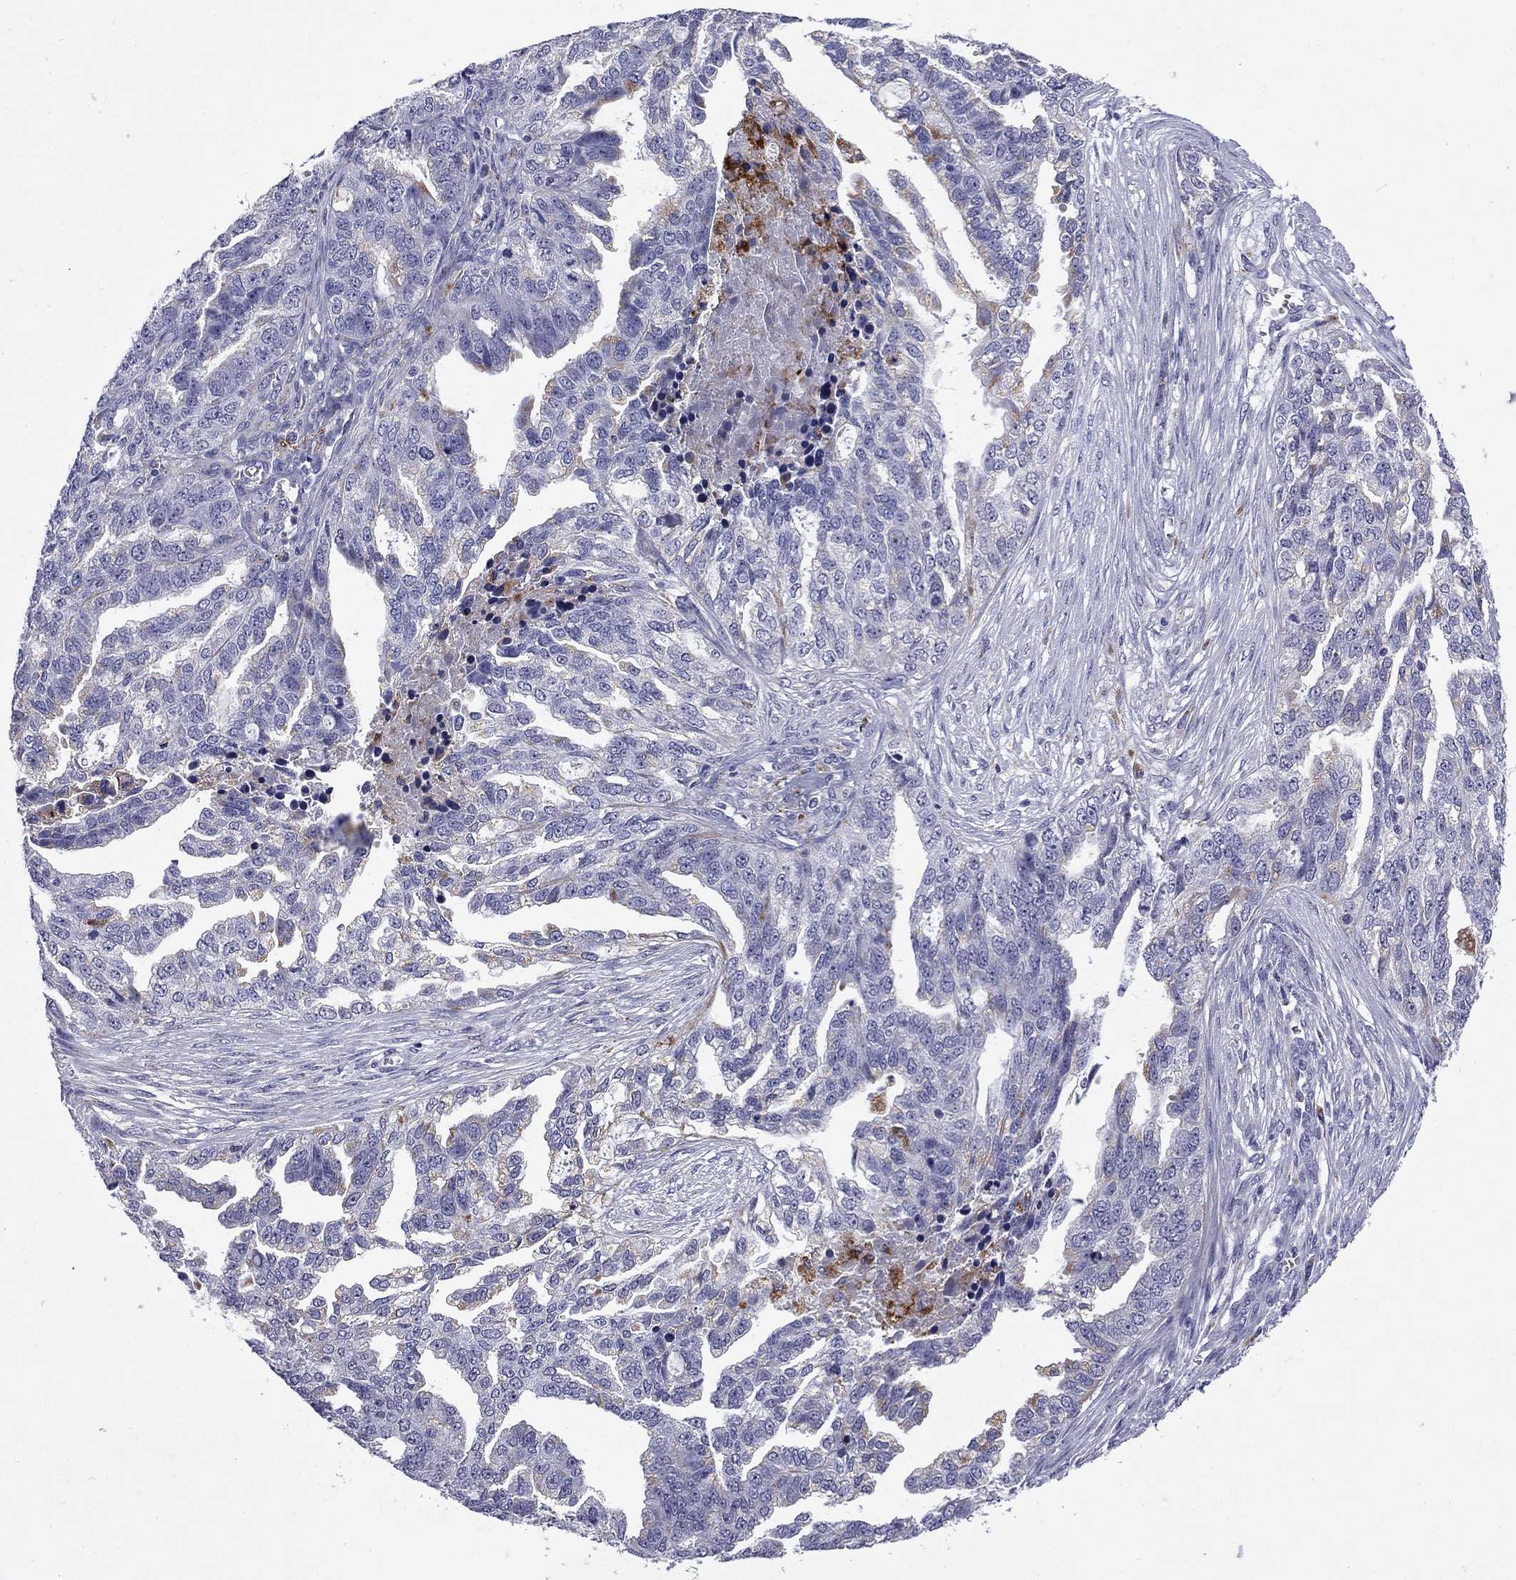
{"staining": {"intensity": "negative", "quantity": "none", "location": "none"}, "tissue": "ovarian cancer", "cell_type": "Tumor cells", "image_type": "cancer", "snomed": [{"axis": "morphology", "description": "Cystadenocarcinoma, serous, NOS"}, {"axis": "topography", "description": "Ovary"}], "caption": "Immunohistochemistry photomicrograph of neoplastic tissue: ovarian cancer stained with DAB (3,3'-diaminobenzidine) shows no significant protein expression in tumor cells.", "gene": "MADCAM1", "patient": {"sex": "female", "age": 51}}